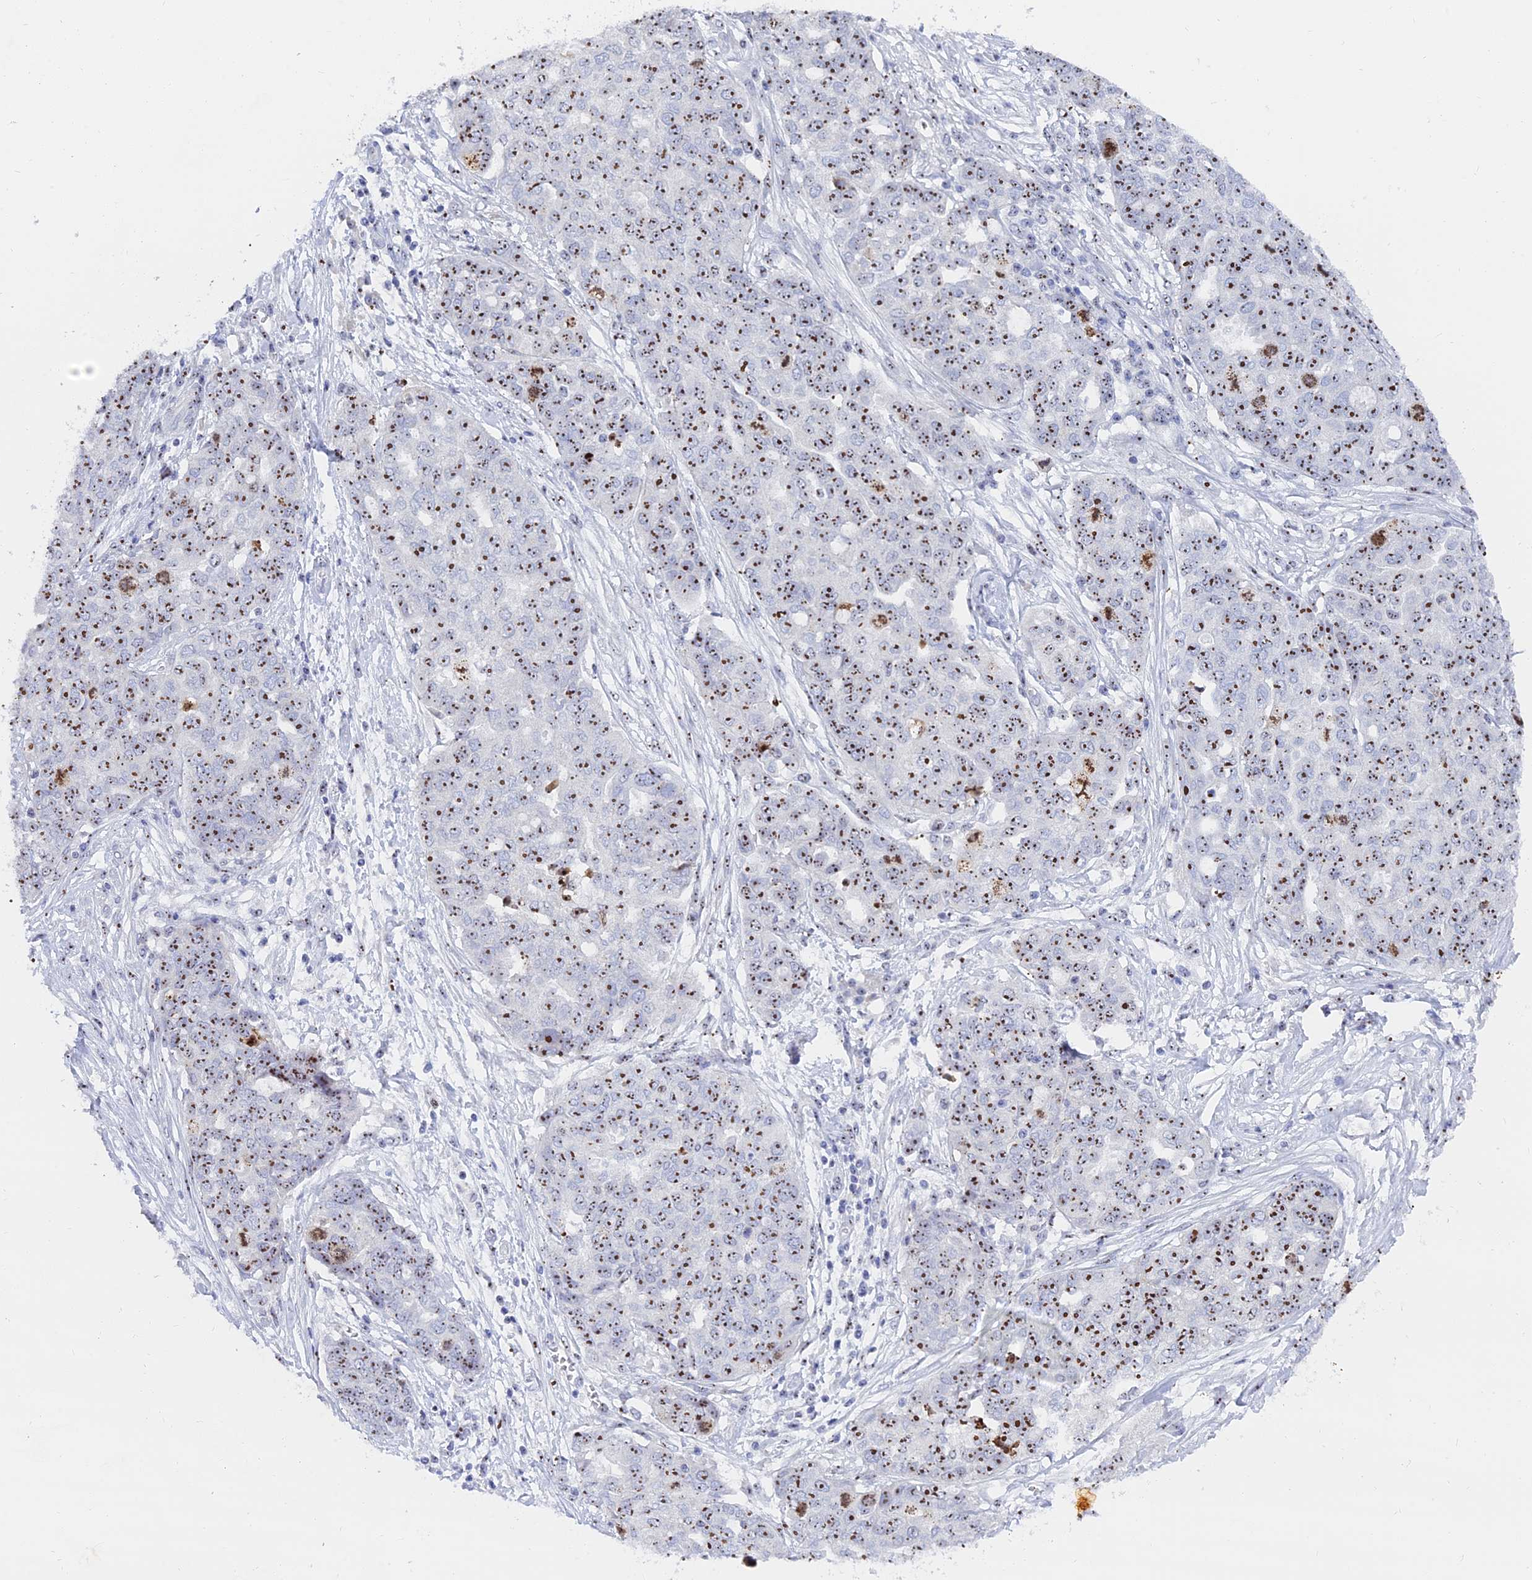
{"staining": {"intensity": "strong", "quantity": "25%-75%", "location": "nuclear"}, "tissue": "ovarian cancer", "cell_type": "Tumor cells", "image_type": "cancer", "snomed": [{"axis": "morphology", "description": "Cystadenocarcinoma, serous, NOS"}, {"axis": "topography", "description": "Soft tissue"}, {"axis": "topography", "description": "Ovary"}], "caption": "Ovarian cancer (serous cystadenocarcinoma) stained with a protein marker displays strong staining in tumor cells.", "gene": "RSL1D1", "patient": {"sex": "female", "age": 57}}